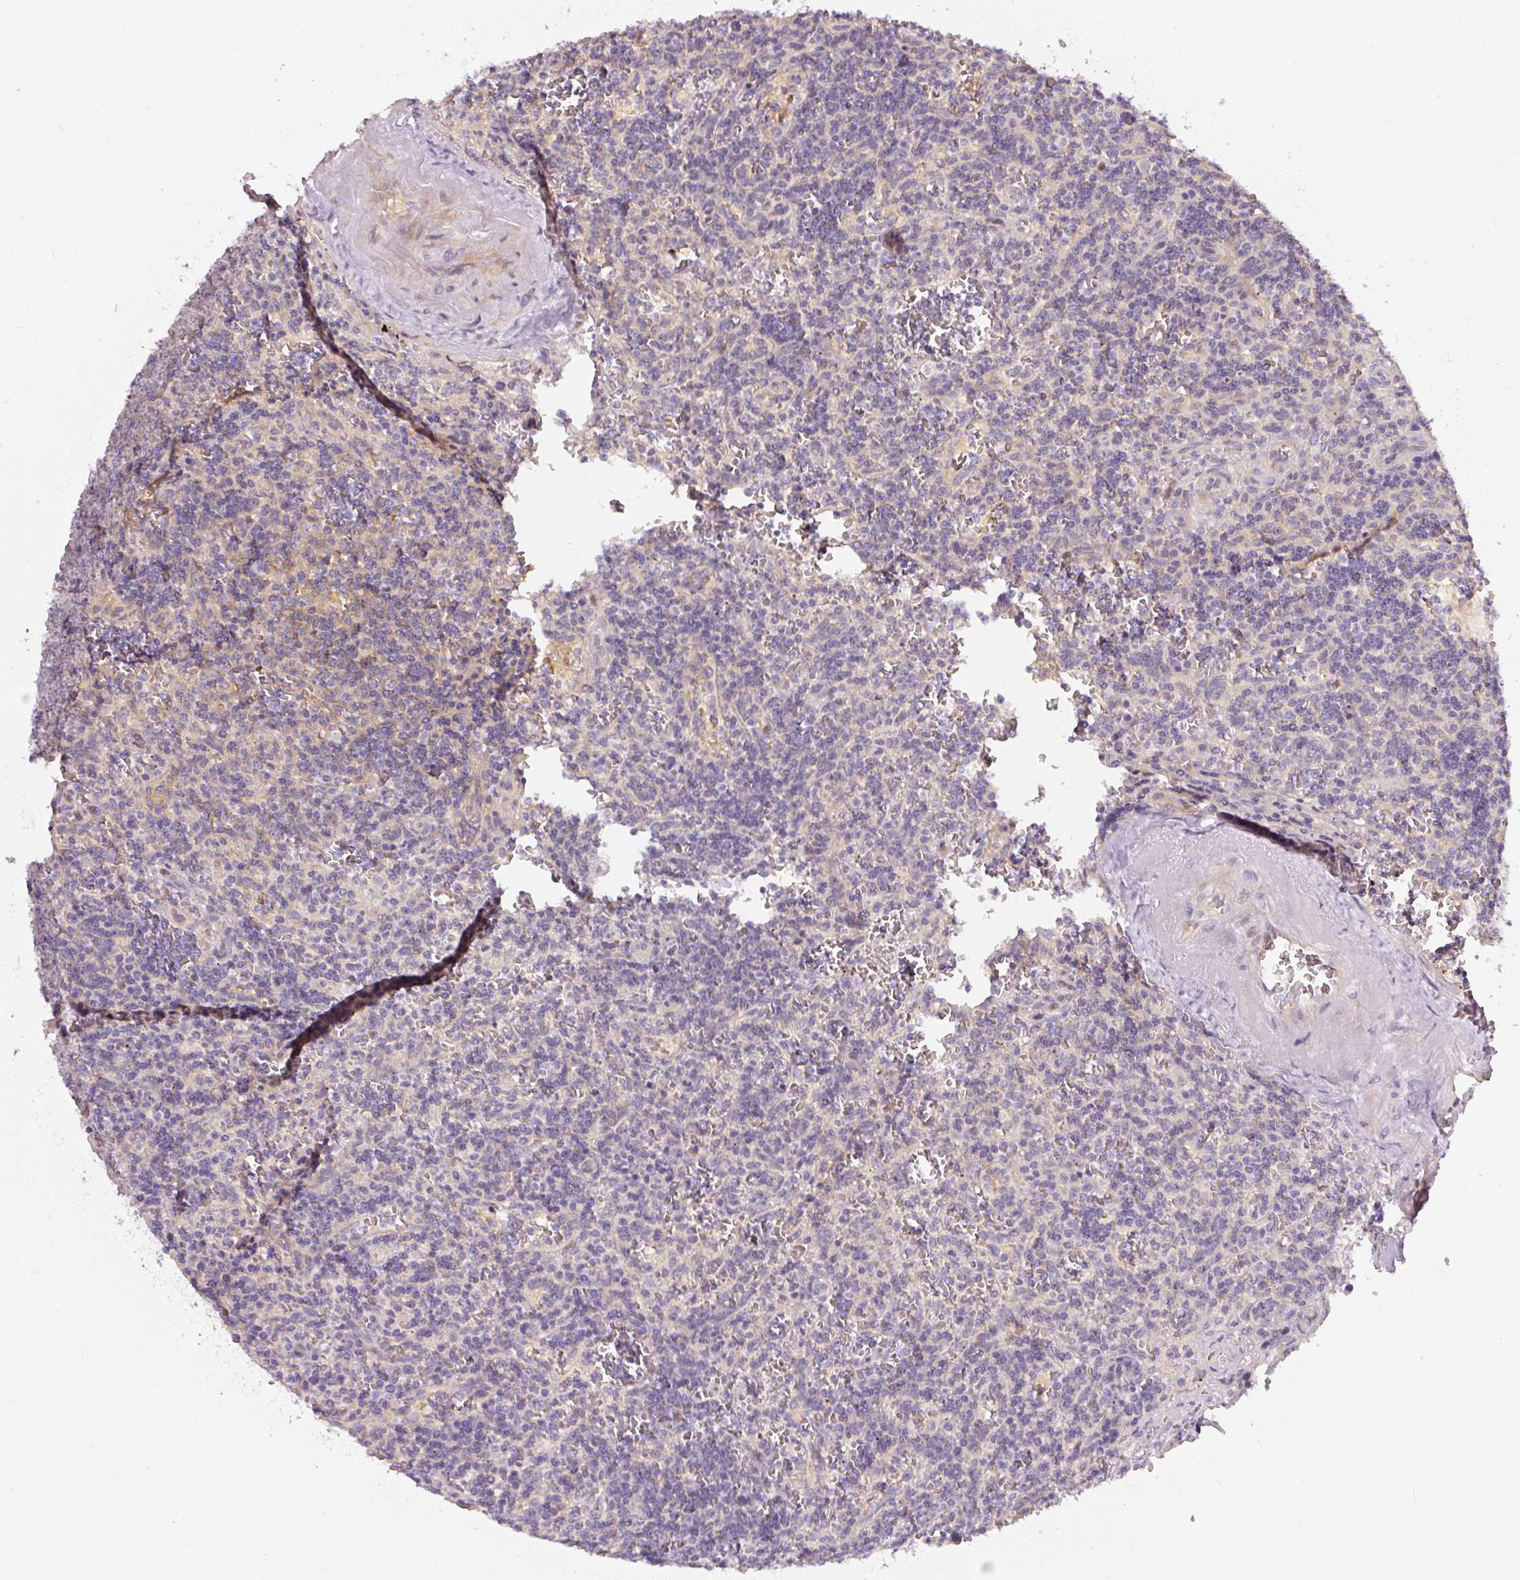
{"staining": {"intensity": "negative", "quantity": "none", "location": "none"}, "tissue": "lymphoma", "cell_type": "Tumor cells", "image_type": "cancer", "snomed": [{"axis": "morphology", "description": "Malignant lymphoma, non-Hodgkin's type, Low grade"}, {"axis": "topography", "description": "Spleen"}], "caption": "The photomicrograph exhibits no staining of tumor cells in lymphoma.", "gene": "PWWP3B", "patient": {"sex": "male", "age": 73}}